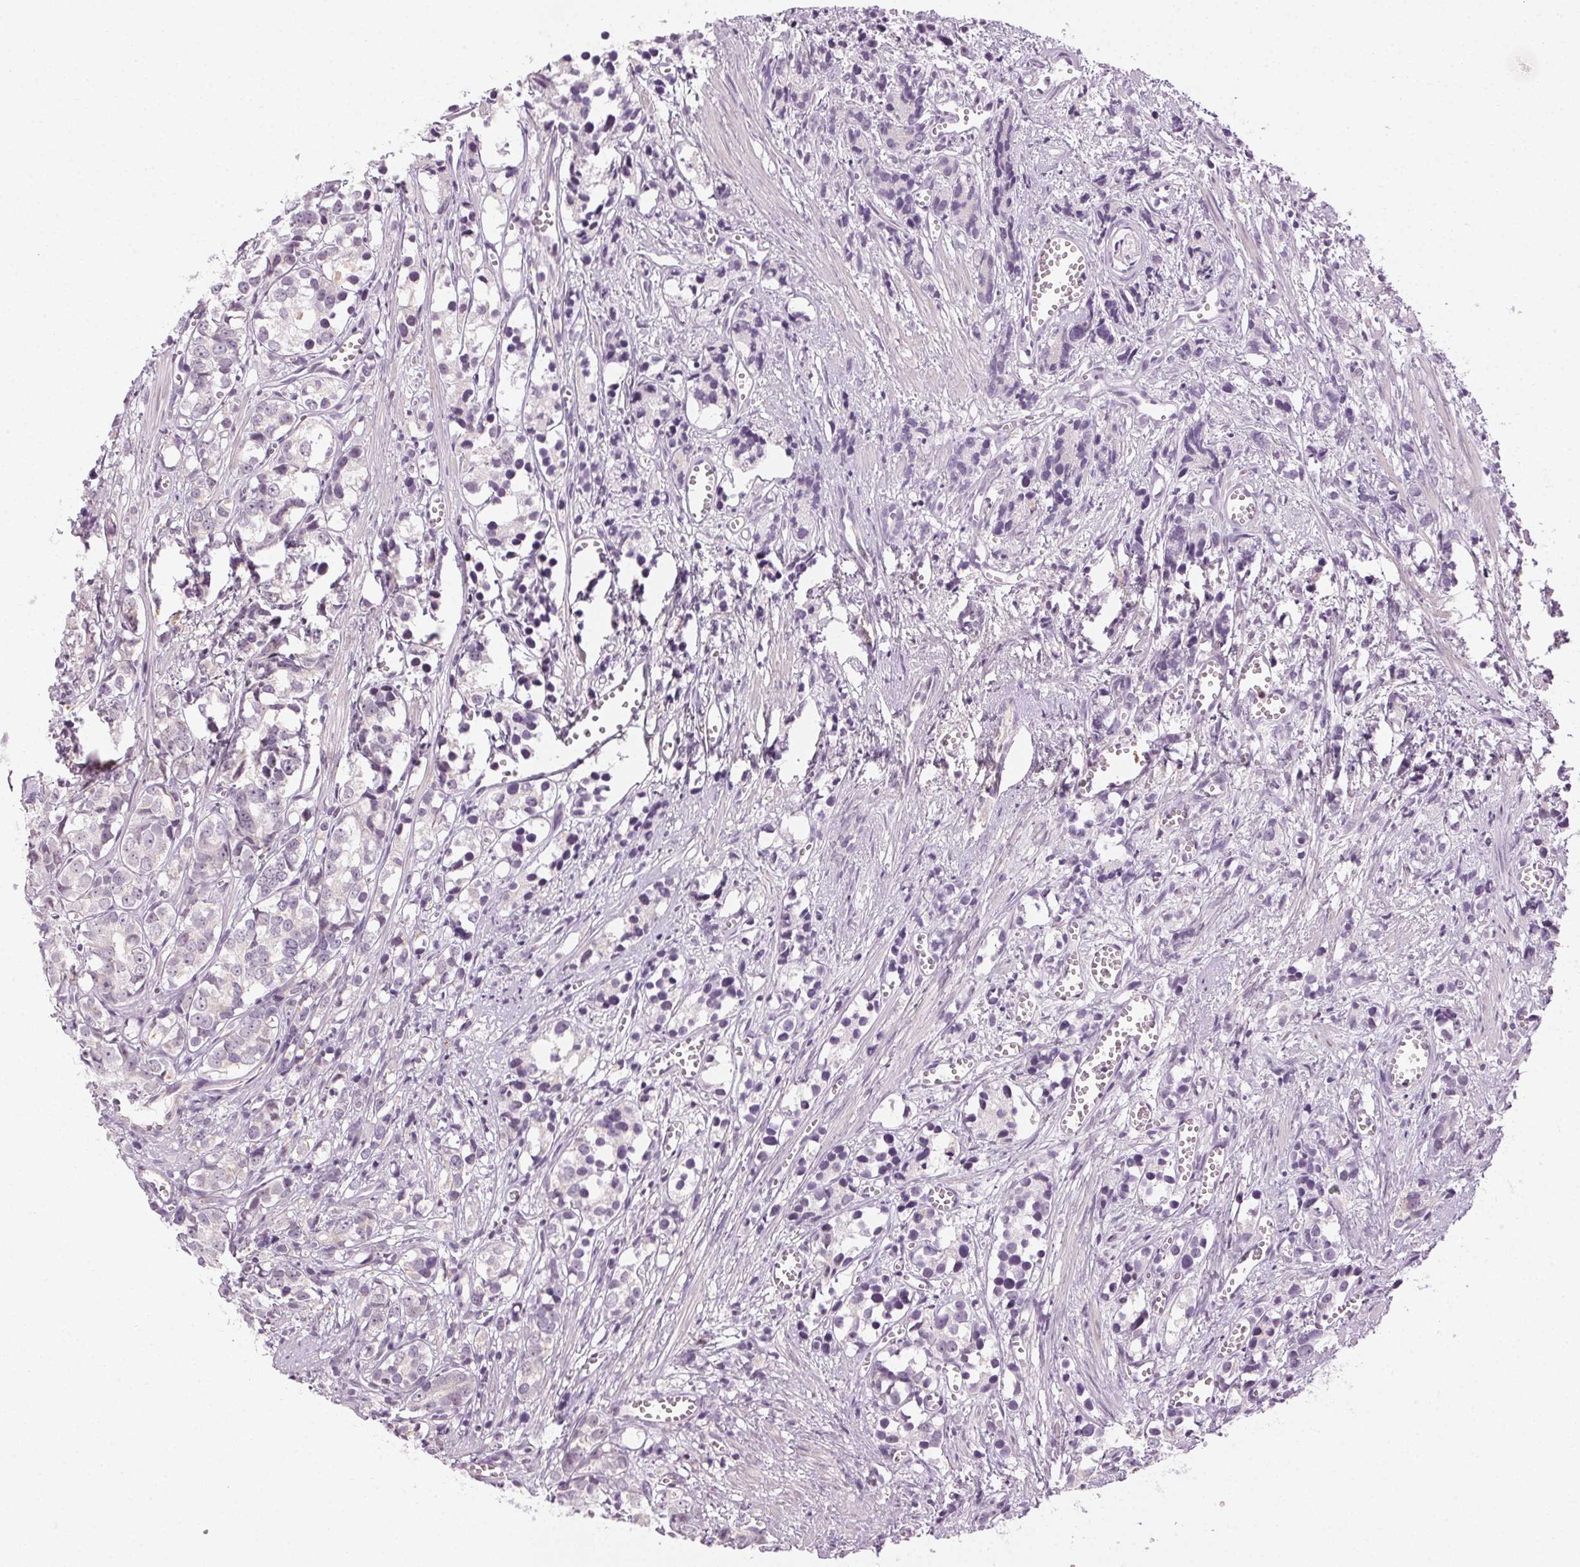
{"staining": {"intensity": "negative", "quantity": "none", "location": "none"}, "tissue": "prostate cancer", "cell_type": "Tumor cells", "image_type": "cancer", "snomed": [{"axis": "morphology", "description": "Adenocarcinoma, High grade"}, {"axis": "topography", "description": "Prostate"}], "caption": "The IHC micrograph has no significant positivity in tumor cells of prostate adenocarcinoma (high-grade) tissue. (Brightfield microscopy of DAB (3,3'-diaminobenzidine) IHC at high magnification).", "gene": "AIF1L", "patient": {"sex": "male", "age": 77}}